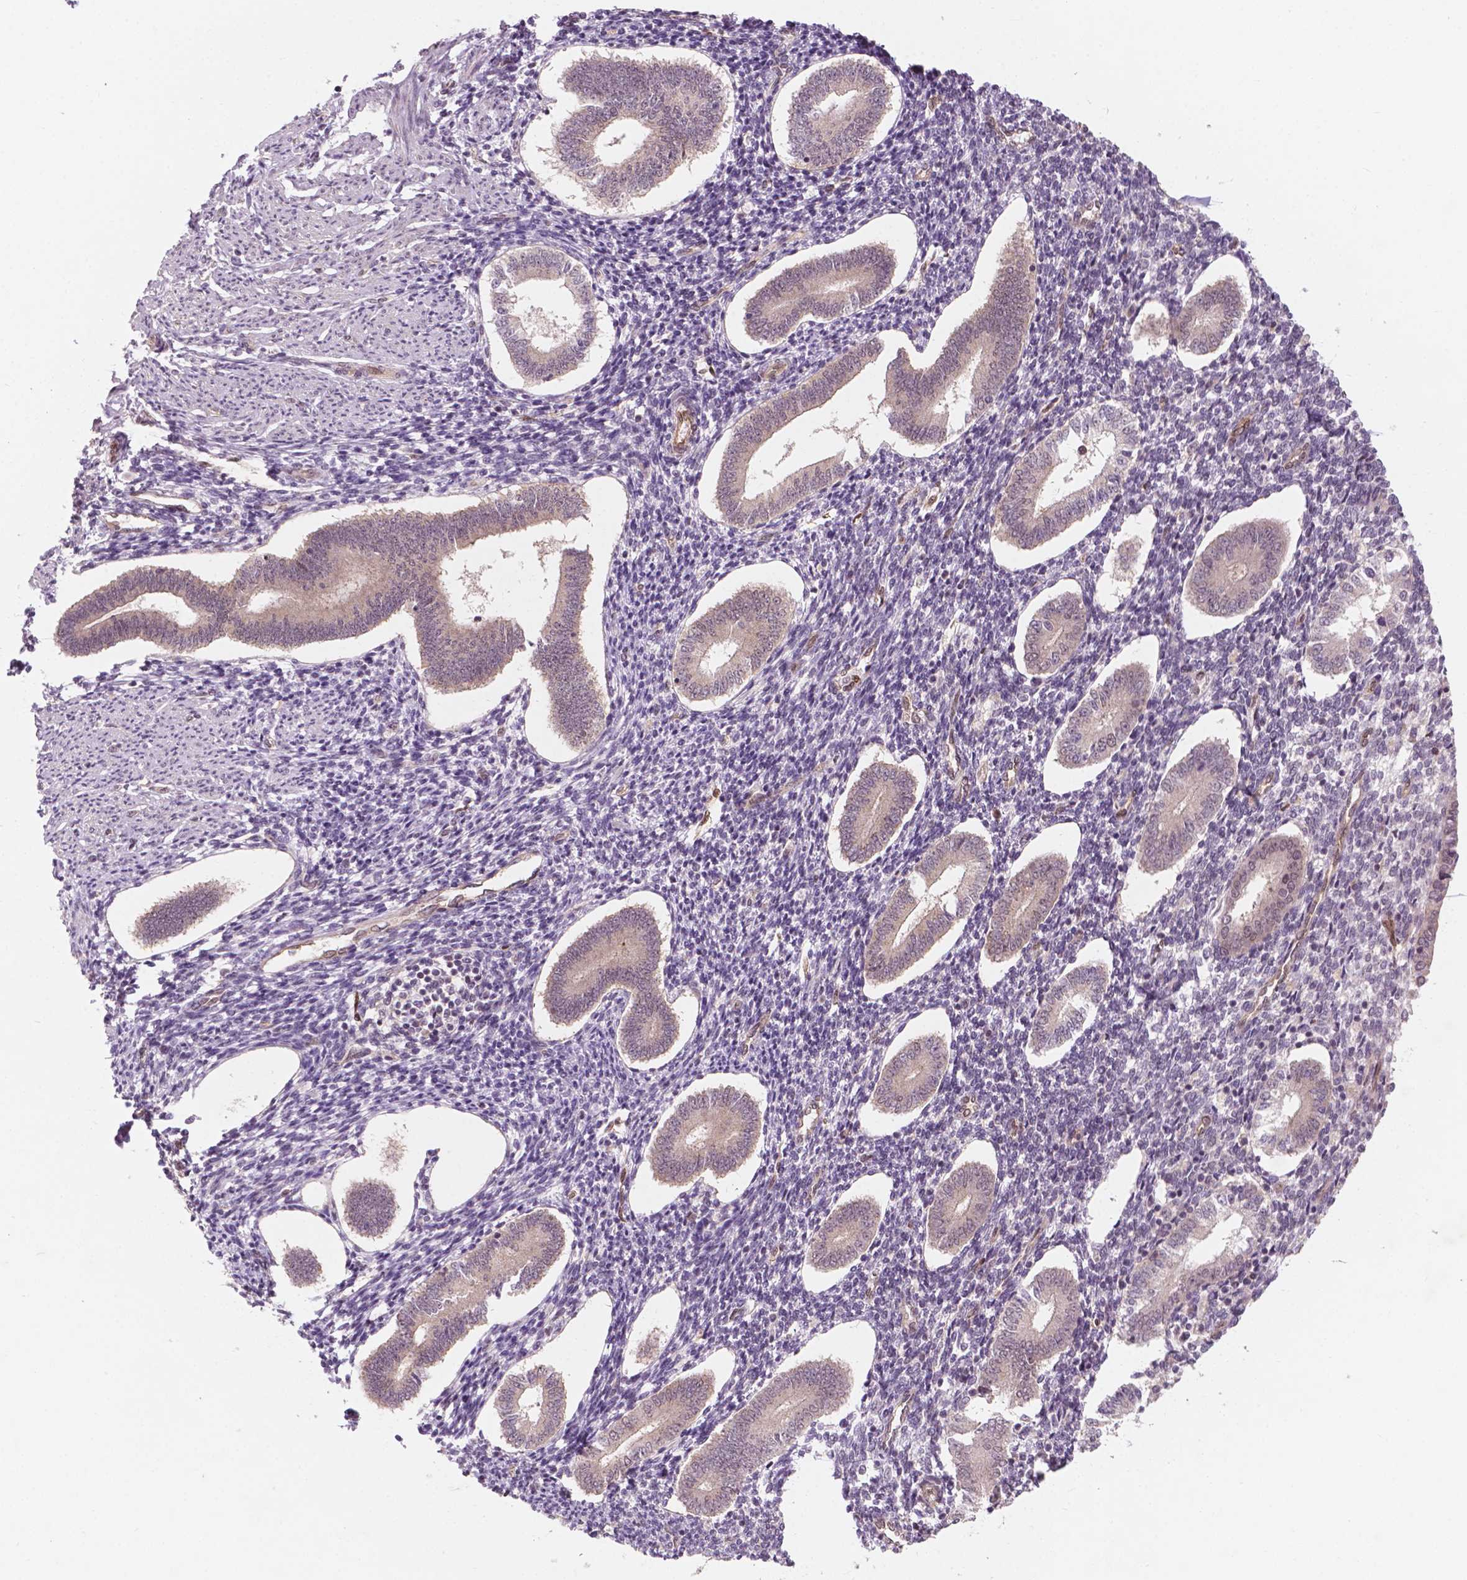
{"staining": {"intensity": "negative", "quantity": "none", "location": "none"}, "tissue": "endometrium", "cell_type": "Cells in endometrial stroma", "image_type": "normal", "snomed": [{"axis": "morphology", "description": "Normal tissue, NOS"}, {"axis": "topography", "description": "Endometrium"}], "caption": "This is a photomicrograph of IHC staining of normal endometrium, which shows no staining in cells in endometrial stroma. The staining is performed using DAB (3,3'-diaminobenzidine) brown chromogen with nuclei counter-stained in using hematoxylin.", "gene": "NFAT5", "patient": {"sex": "female", "age": 40}}